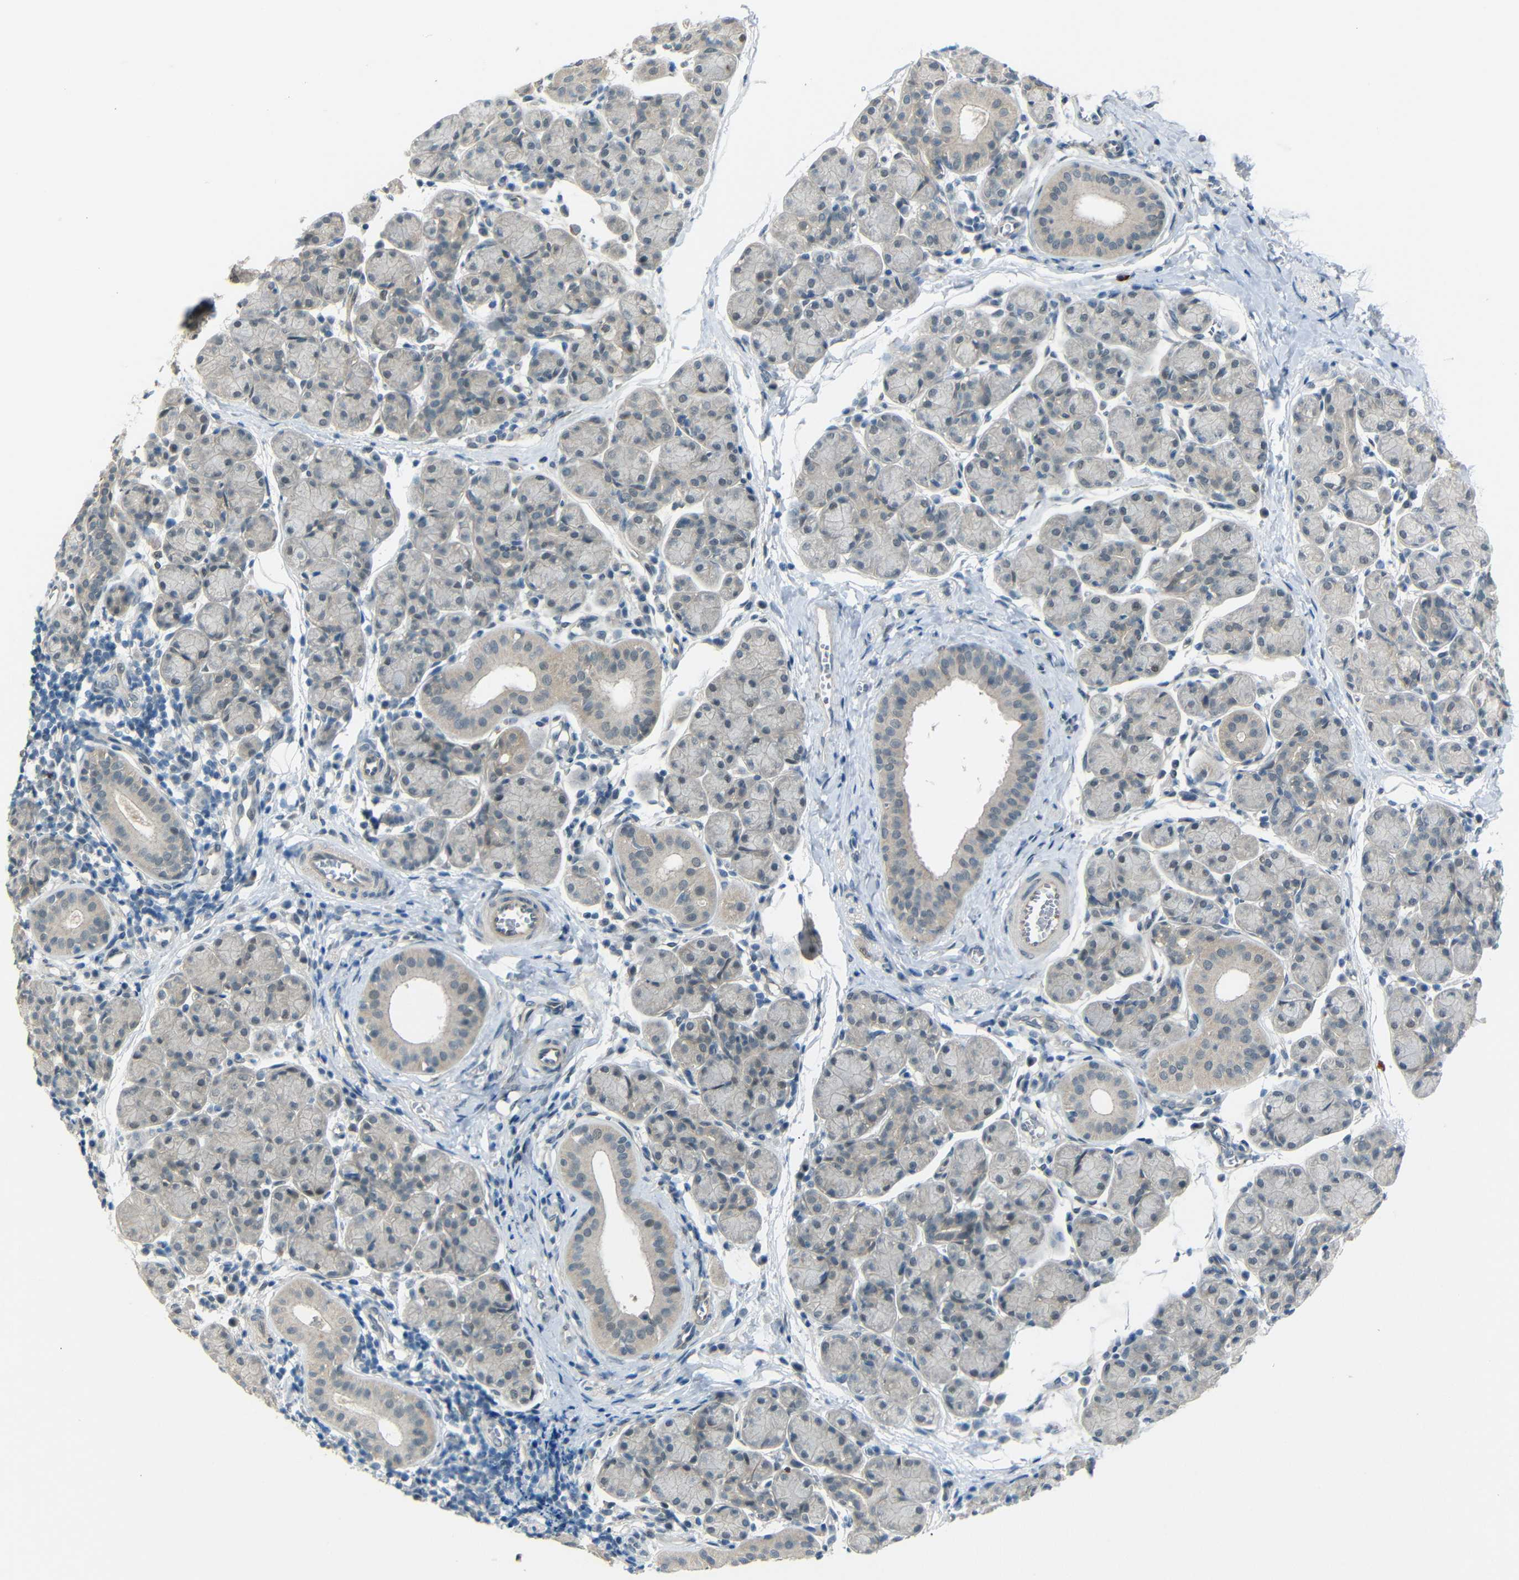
{"staining": {"intensity": "weak", "quantity": "<25%", "location": "cytoplasmic/membranous"}, "tissue": "salivary gland", "cell_type": "Glandular cells", "image_type": "normal", "snomed": [{"axis": "morphology", "description": "Normal tissue, NOS"}, {"axis": "morphology", "description": "Inflammation, NOS"}, {"axis": "topography", "description": "Lymph node"}, {"axis": "topography", "description": "Salivary gland"}], "caption": "Immunohistochemical staining of normal salivary gland demonstrates no significant positivity in glandular cells.", "gene": "GPR158", "patient": {"sex": "male", "age": 3}}